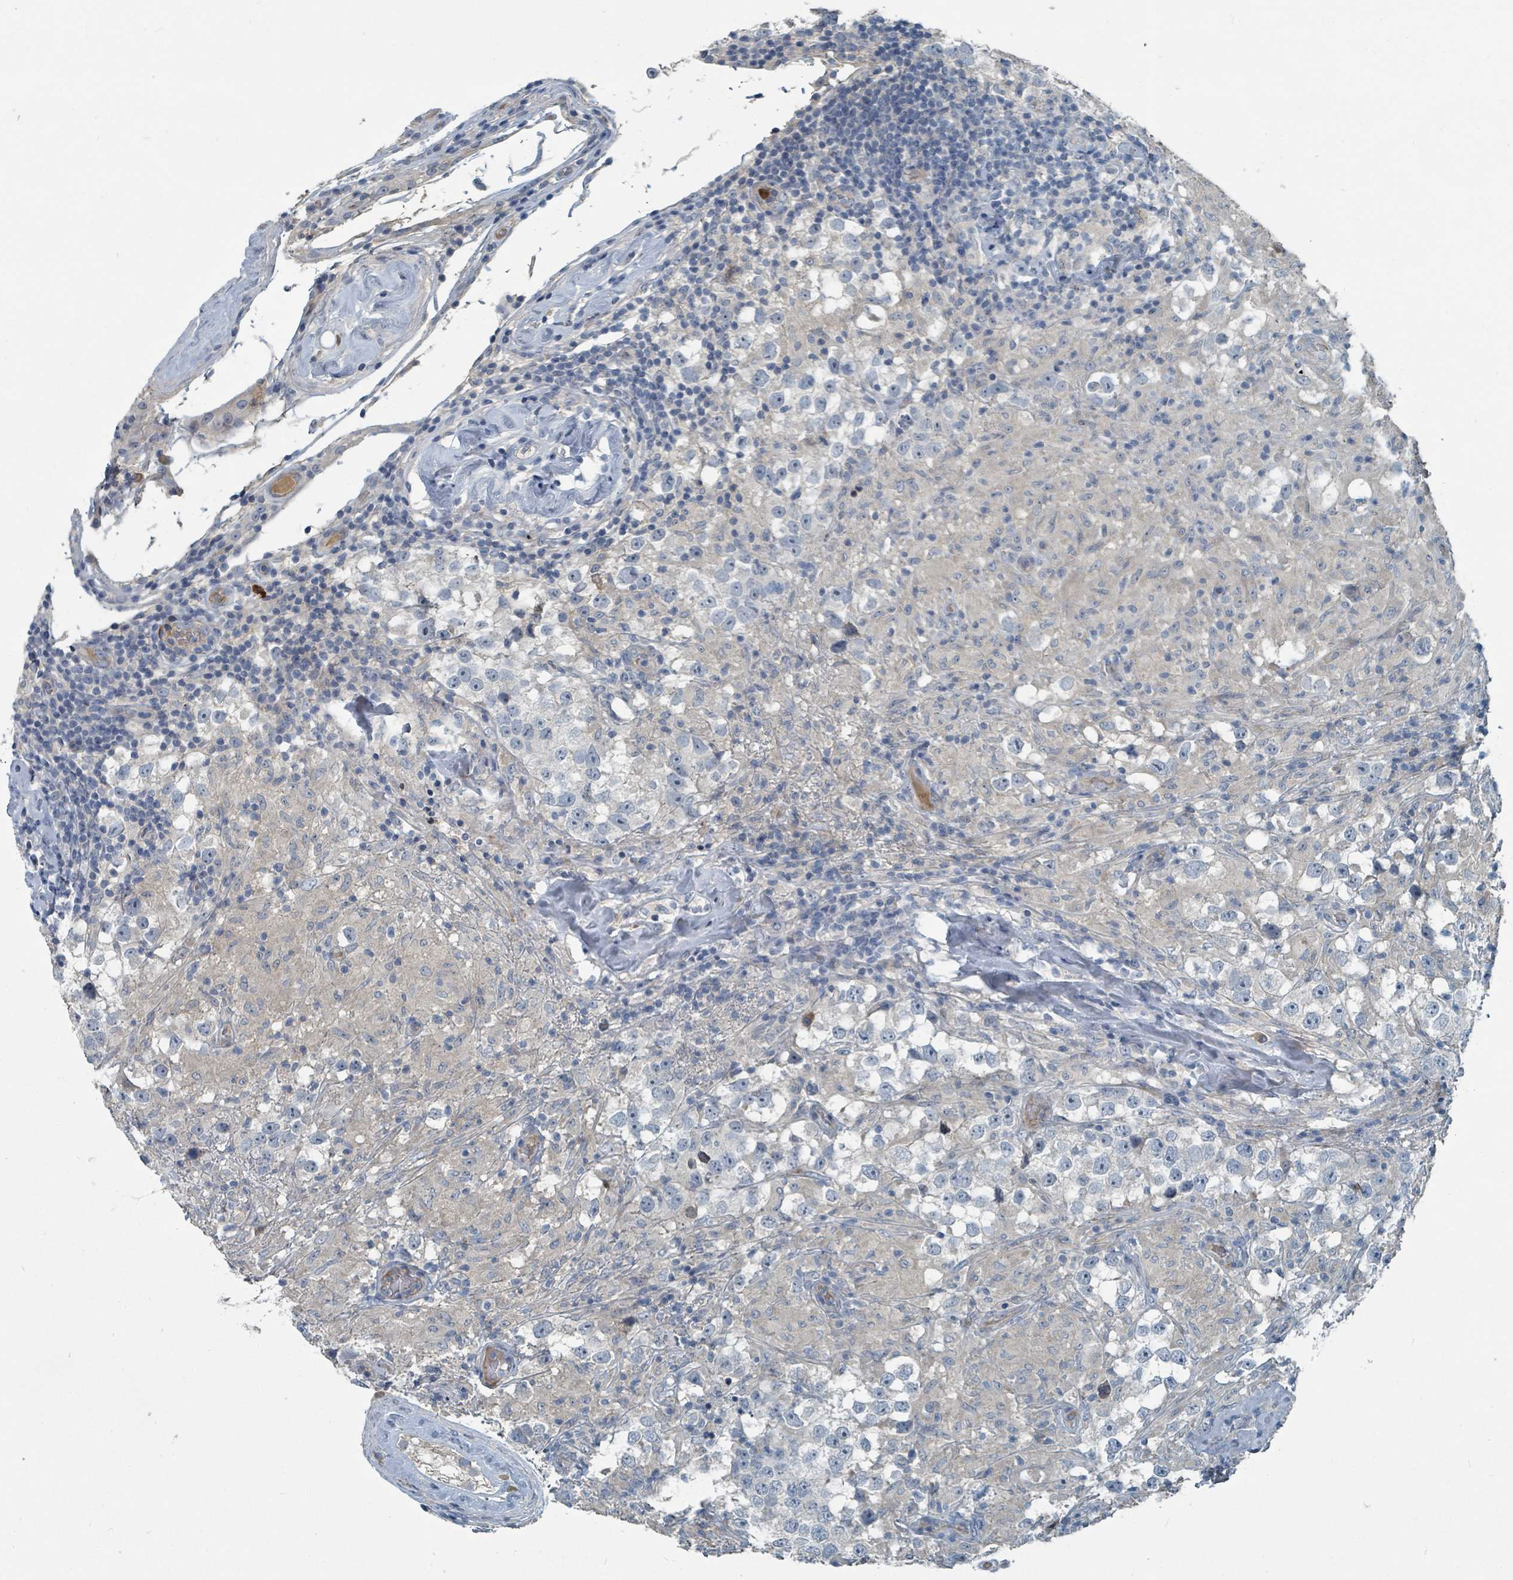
{"staining": {"intensity": "negative", "quantity": "none", "location": "none"}, "tissue": "testis cancer", "cell_type": "Tumor cells", "image_type": "cancer", "snomed": [{"axis": "morphology", "description": "Seminoma, NOS"}, {"axis": "topography", "description": "Testis"}], "caption": "High magnification brightfield microscopy of testis cancer (seminoma) stained with DAB (3,3'-diaminobenzidine) (brown) and counterstained with hematoxylin (blue): tumor cells show no significant staining.", "gene": "SLC44A5", "patient": {"sex": "male", "age": 46}}